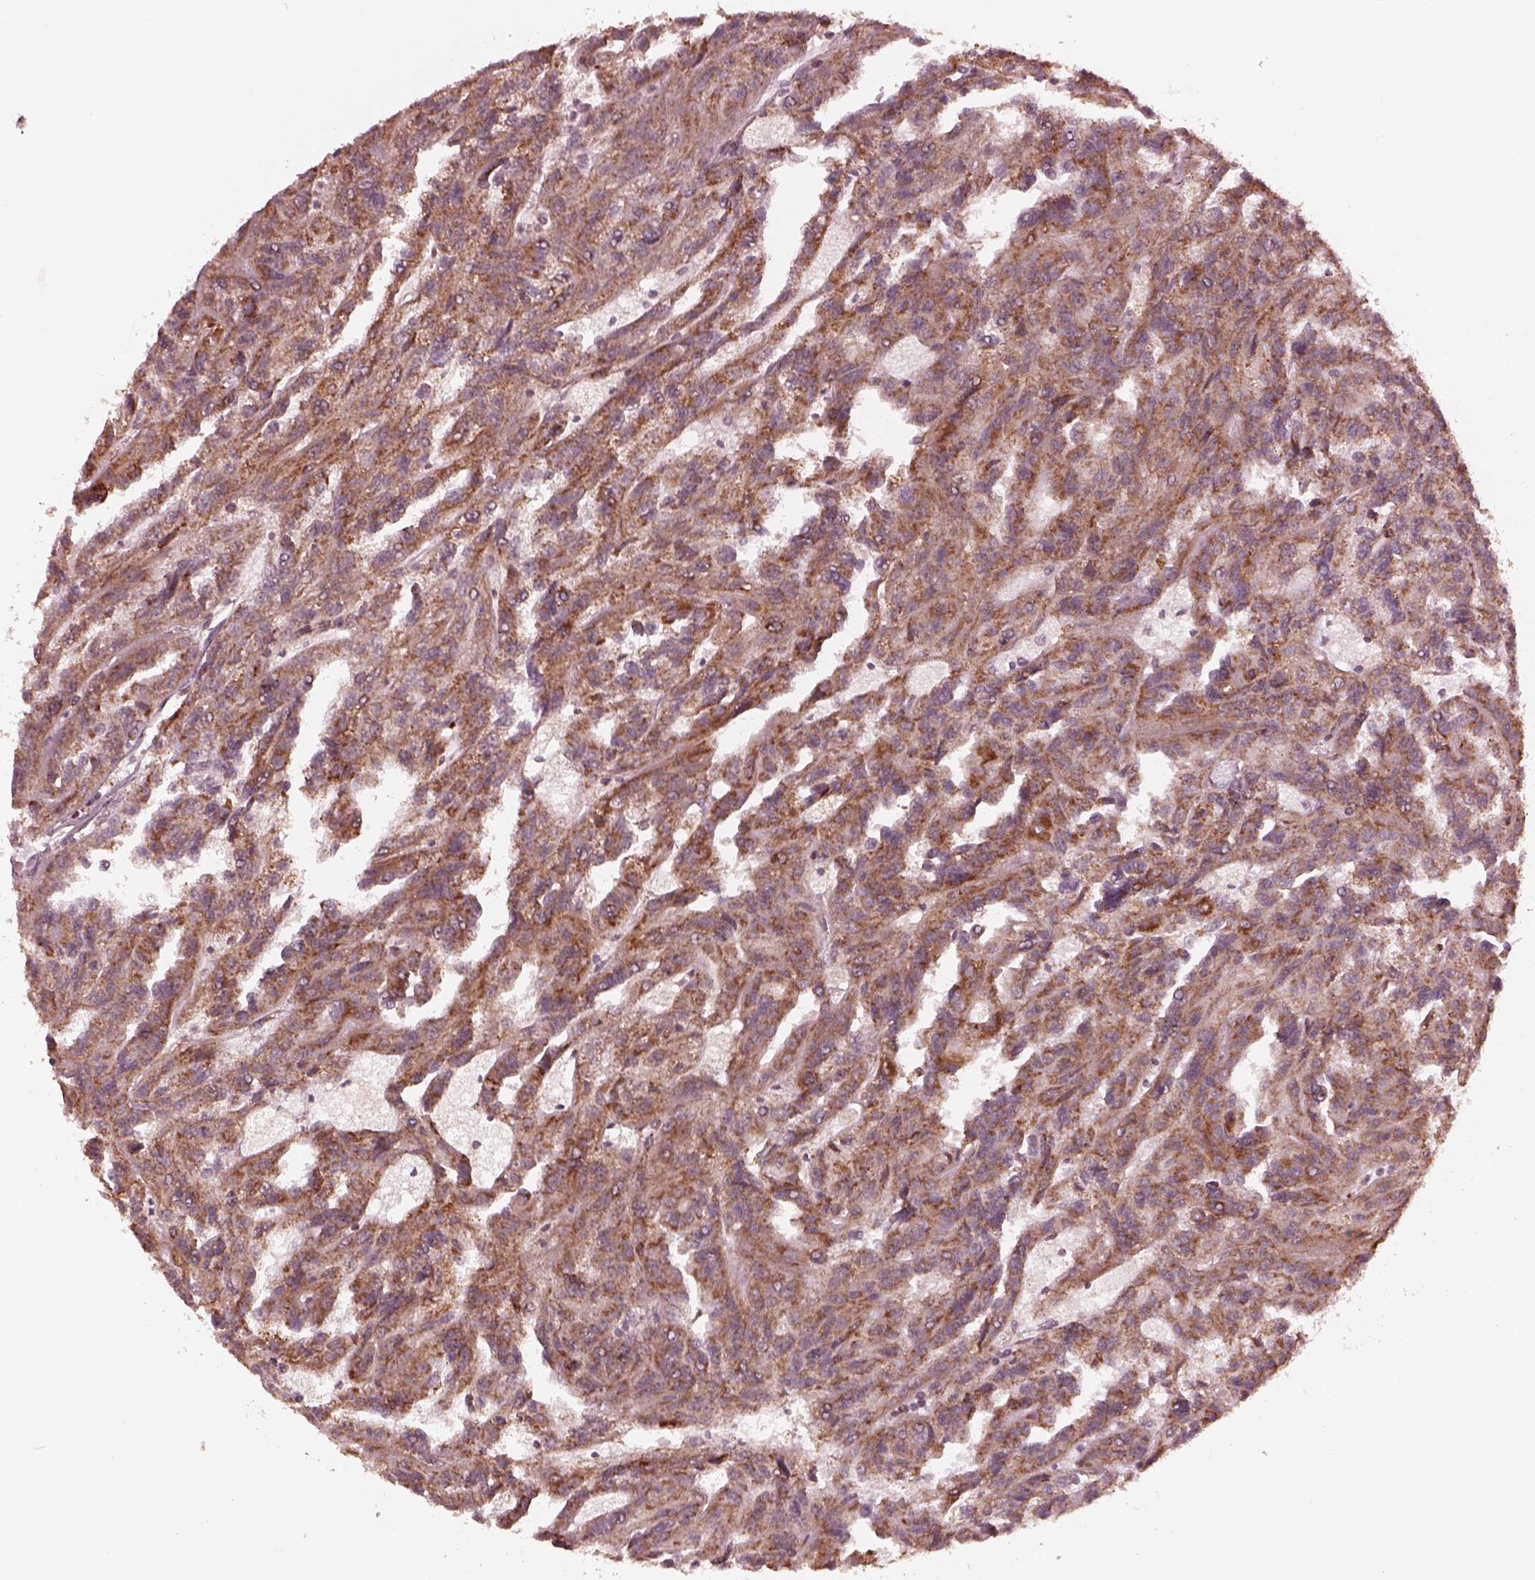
{"staining": {"intensity": "strong", "quantity": ">75%", "location": "cytoplasmic/membranous"}, "tissue": "renal cancer", "cell_type": "Tumor cells", "image_type": "cancer", "snomed": [{"axis": "morphology", "description": "Adenocarcinoma, NOS"}, {"axis": "topography", "description": "Kidney"}], "caption": "Tumor cells exhibit high levels of strong cytoplasmic/membranous staining in approximately >75% of cells in renal cancer (adenocarcinoma).", "gene": "NDUFB10", "patient": {"sex": "male", "age": 79}}